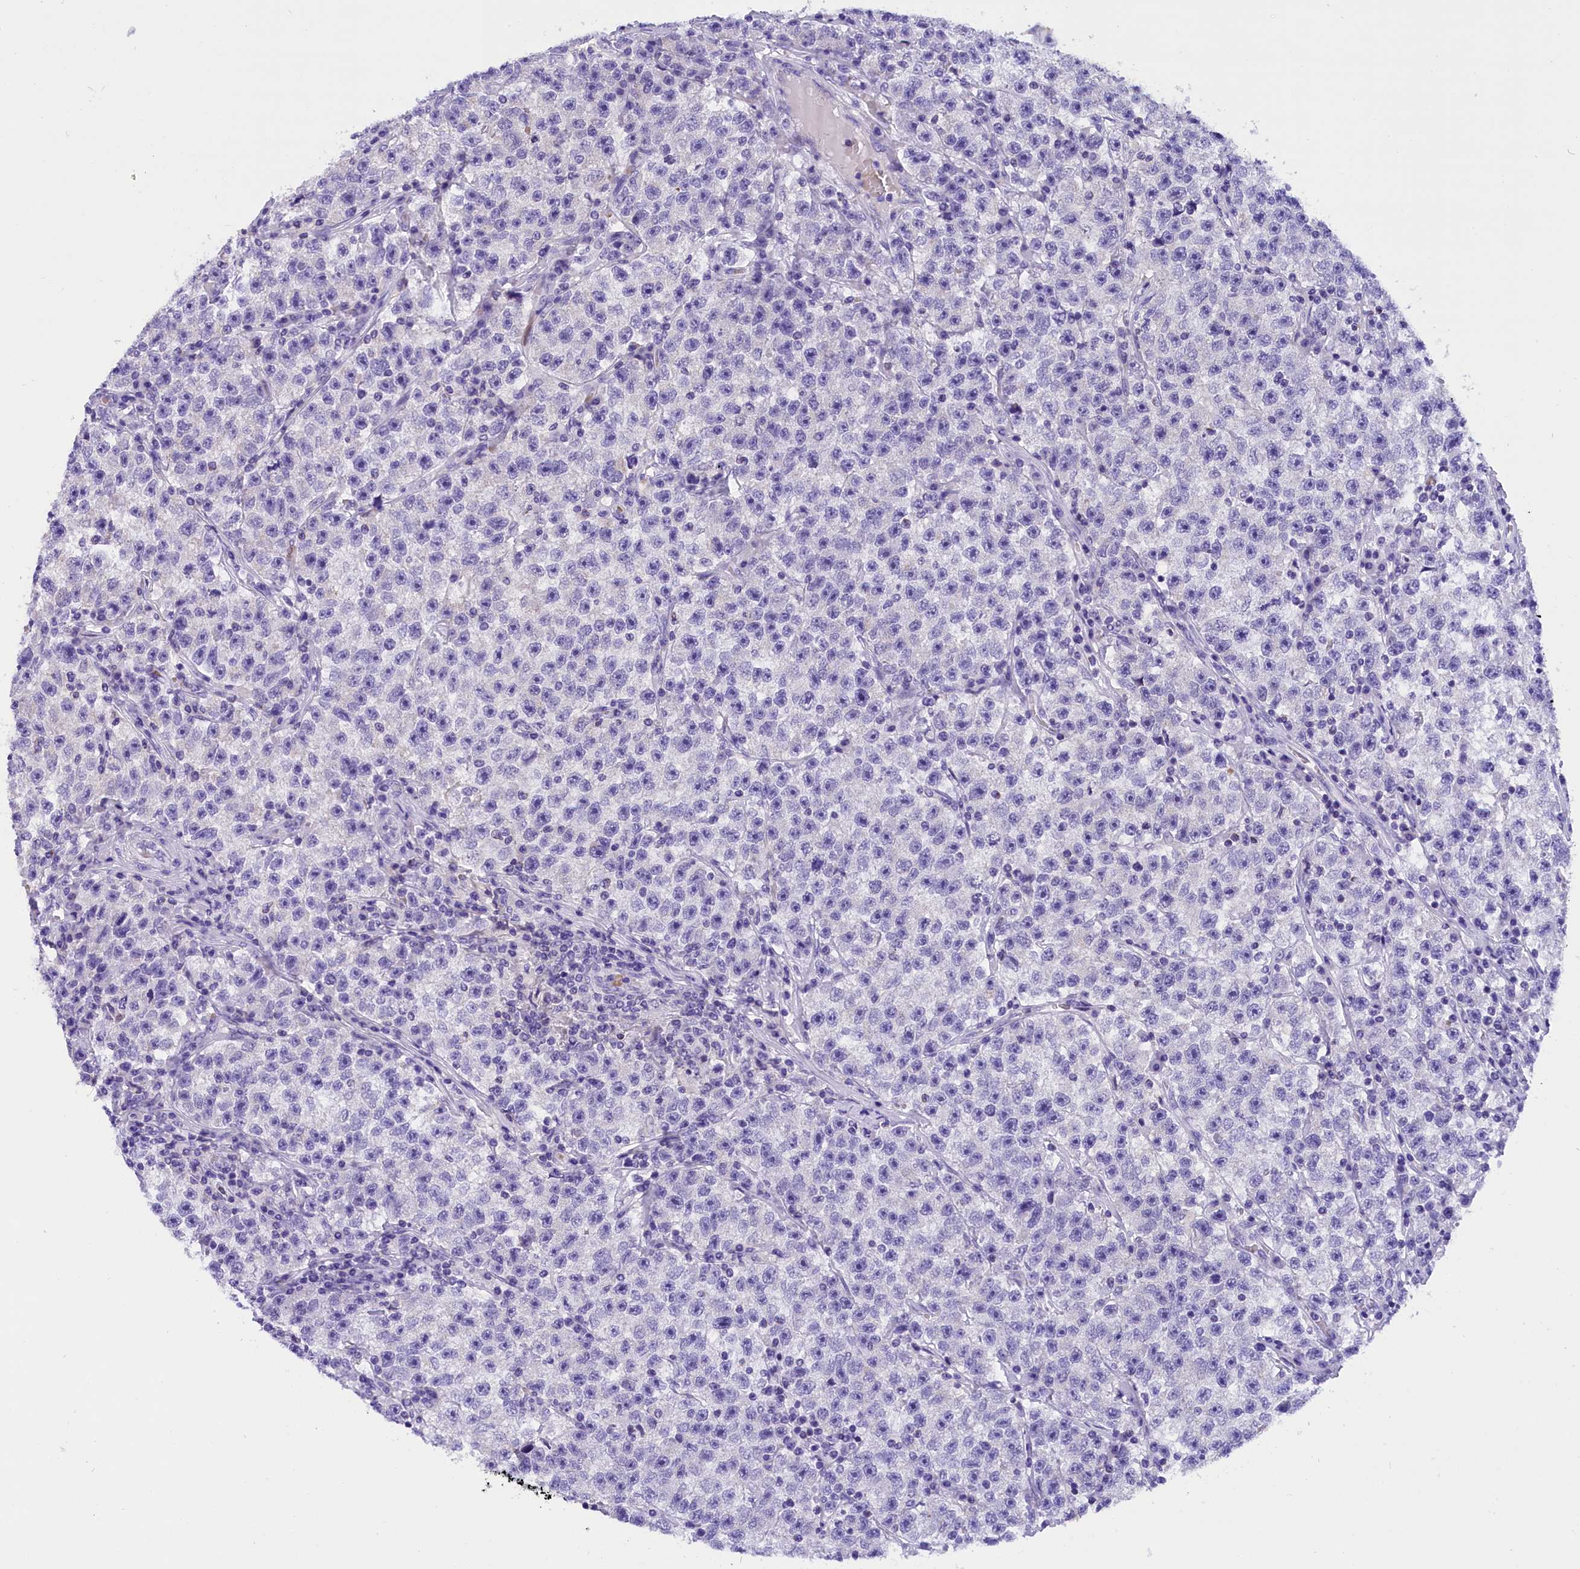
{"staining": {"intensity": "negative", "quantity": "none", "location": "none"}, "tissue": "testis cancer", "cell_type": "Tumor cells", "image_type": "cancer", "snomed": [{"axis": "morphology", "description": "Seminoma, NOS"}, {"axis": "topography", "description": "Testis"}], "caption": "This is a photomicrograph of immunohistochemistry staining of testis seminoma, which shows no expression in tumor cells.", "gene": "ABAT", "patient": {"sex": "male", "age": 22}}